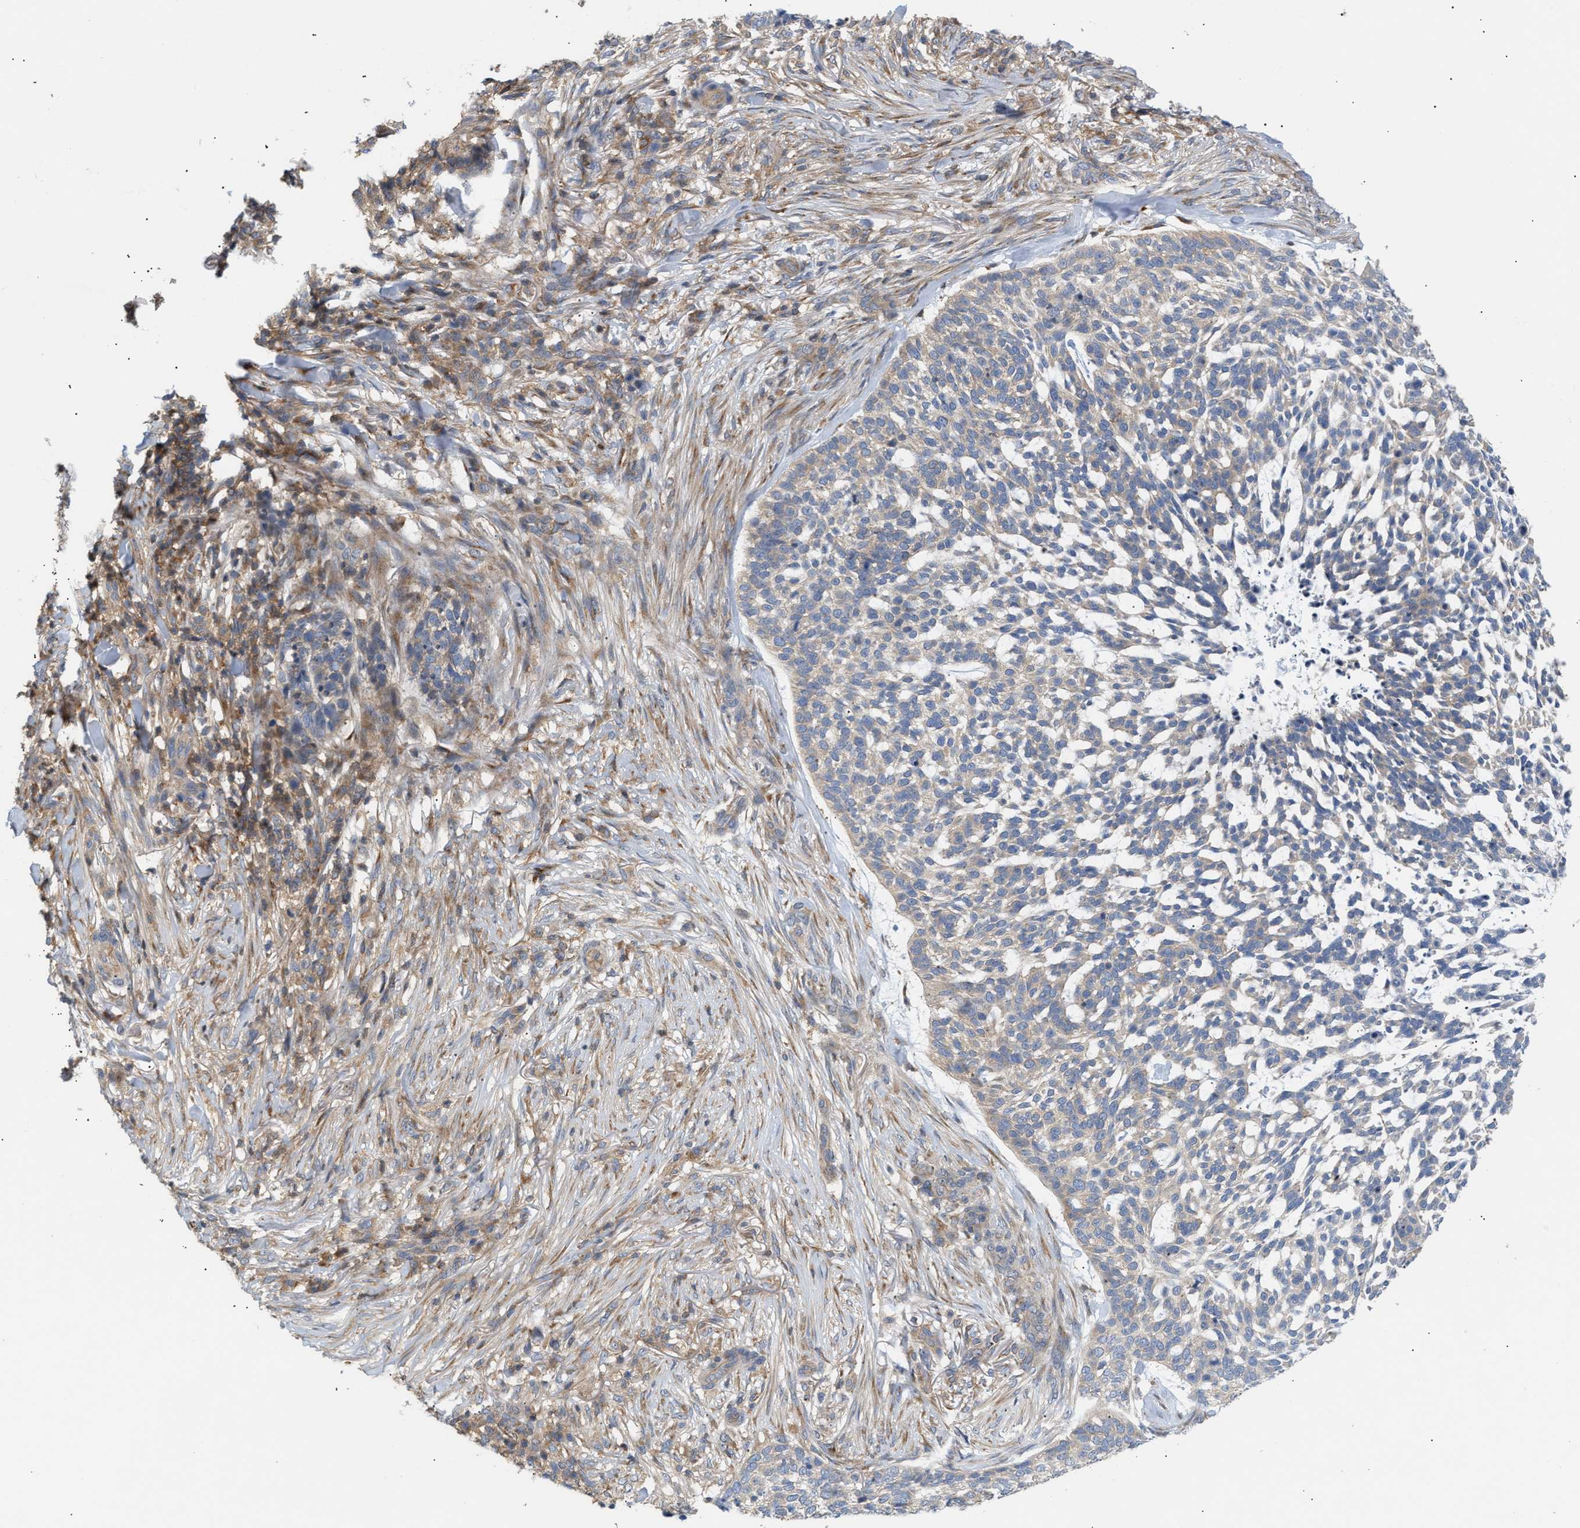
{"staining": {"intensity": "negative", "quantity": "none", "location": "none"}, "tissue": "skin cancer", "cell_type": "Tumor cells", "image_type": "cancer", "snomed": [{"axis": "morphology", "description": "Basal cell carcinoma"}, {"axis": "topography", "description": "Skin"}], "caption": "DAB (3,3'-diaminobenzidine) immunohistochemical staining of basal cell carcinoma (skin) demonstrates no significant expression in tumor cells.", "gene": "DBNL", "patient": {"sex": "female", "age": 64}}